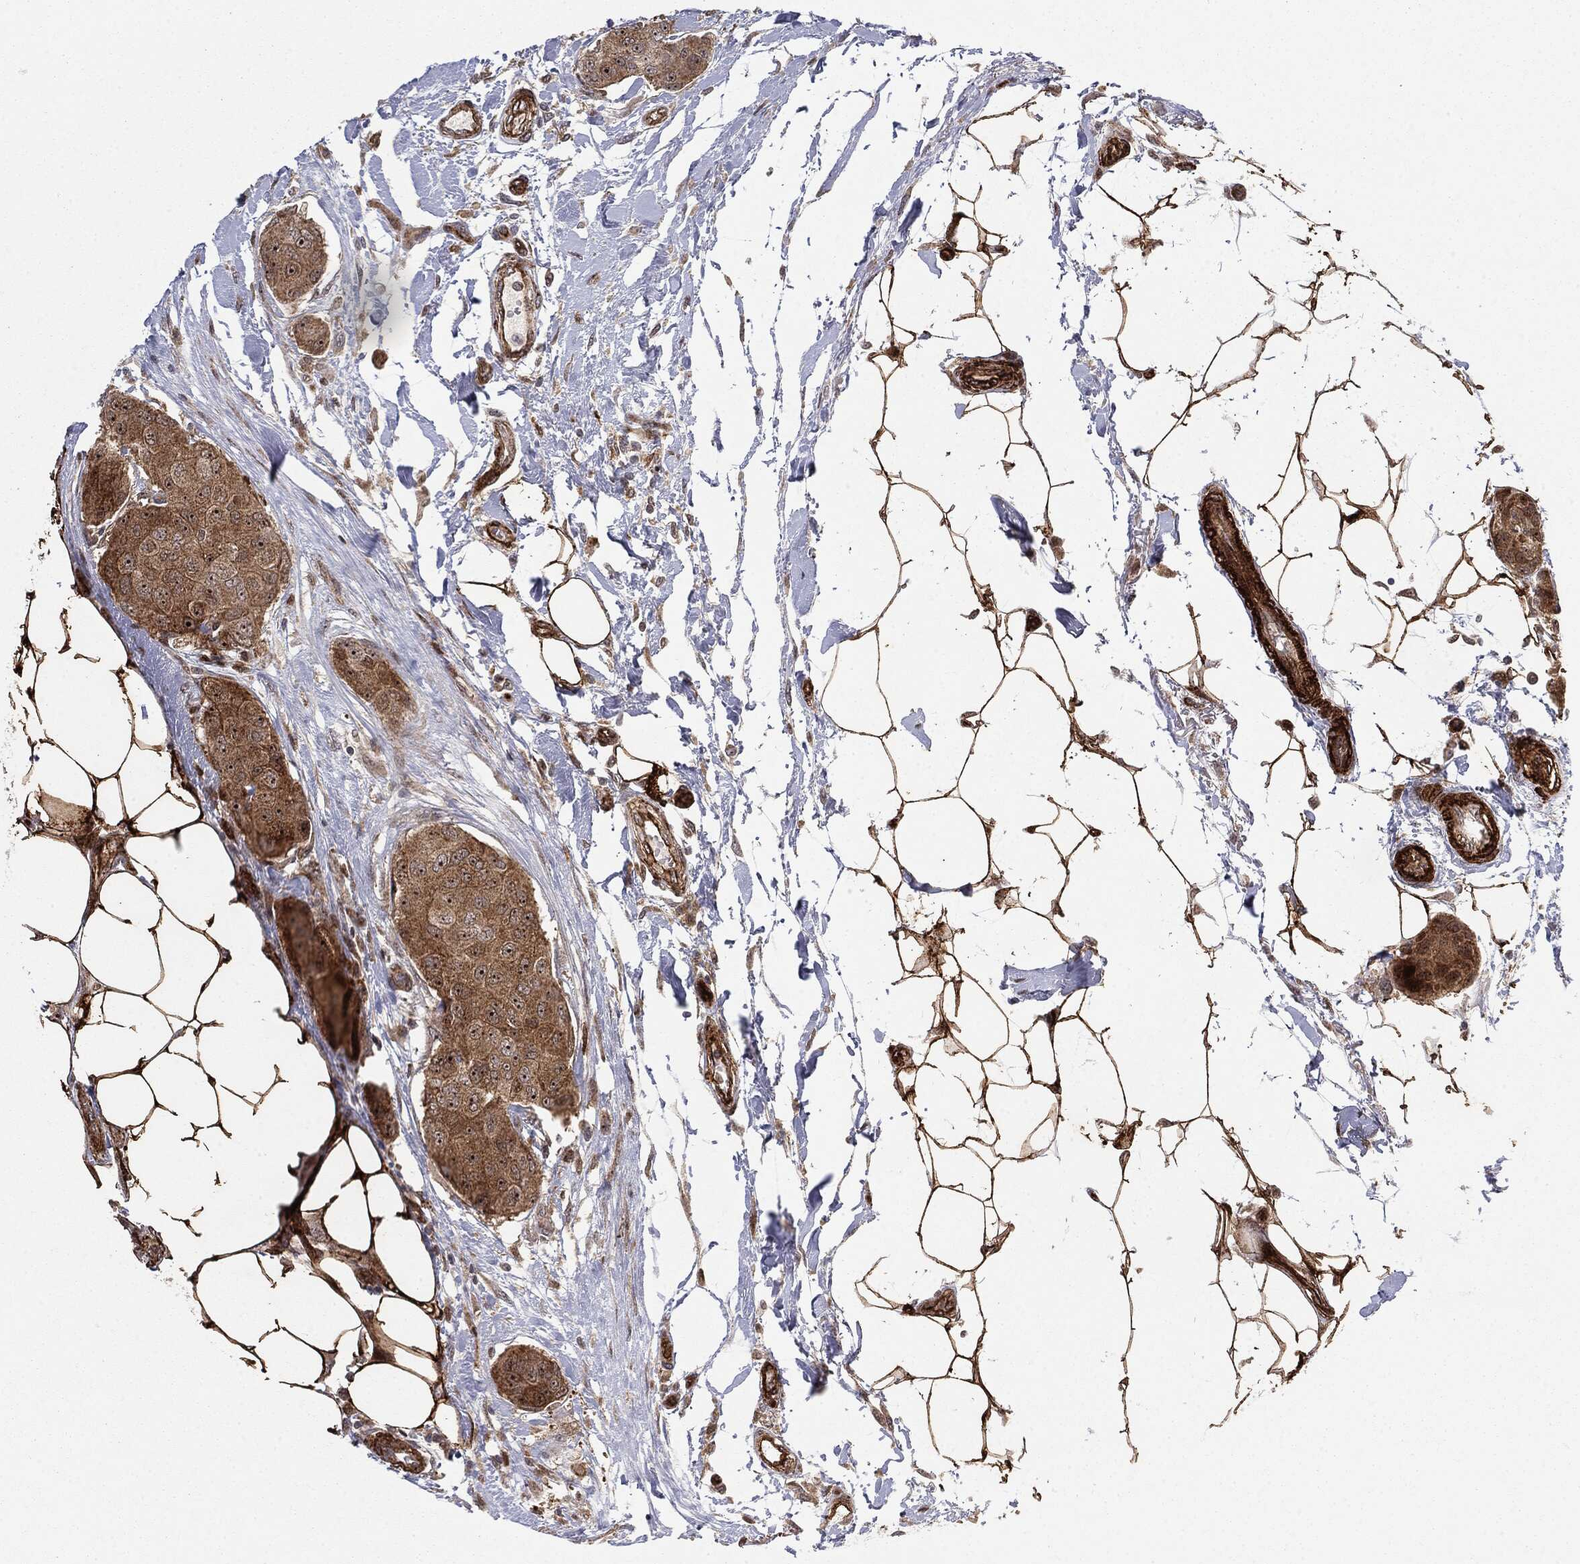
{"staining": {"intensity": "moderate", "quantity": ">75%", "location": "cytoplasmic/membranous,nuclear"}, "tissue": "breast cancer", "cell_type": "Tumor cells", "image_type": "cancer", "snomed": [{"axis": "morphology", "description": "Duct carcinoma"}, {"axis": "topography", "description": "Breast"}, {"axis": "topography", "description": "Lymph node"}], "caption": "Moderate cytoplasmic/membranous and nuclear protein staining is identified in about >75% of tumor cells in breast cancer (invasive ductal carcinoma).", "gene": "PTEN", "patient": {"sex": "female", "age": 80}}